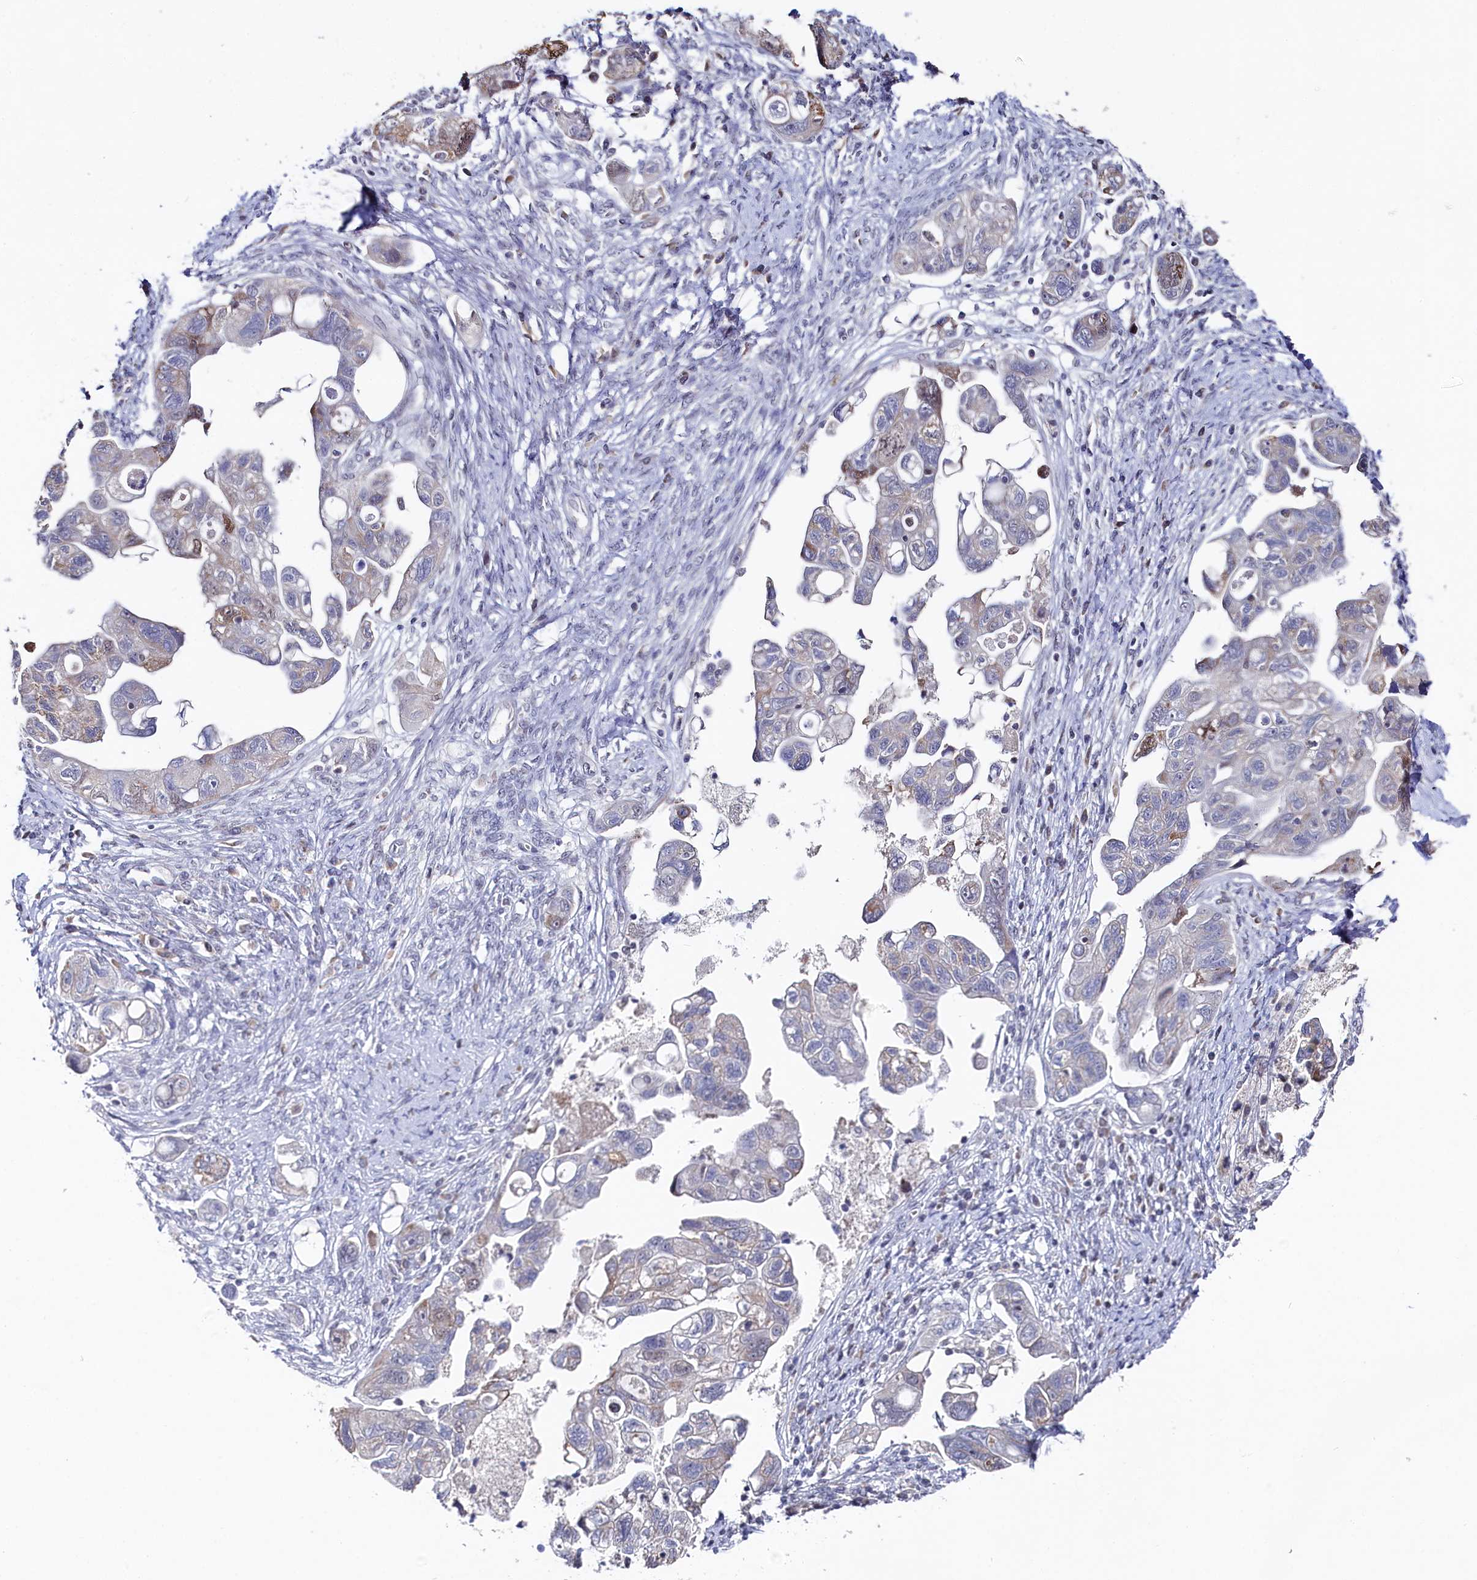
{"staining": {"intensity": "moderate", "quantity": "<25%", "location": "nuclear"}, "tissue": "ovarian cancer", "cell_type": "Tumor cells", "image_type": "cancer", "snomed": [{"axis": "morphology", "description": "Carcinoma, NOS"}, {"axis": "morphology", "description": "Cystadenocarcinoma, serous, NOS"}, {"axis": "topography", "description": "Ovary"}], "caption": "Ovarian serous cystadenocarcinoma tissue exhibits moderate nuclear expression in about <25% of tumor cells, visualized by immunohistochemistry.", "gene": "TIGD4", "patient": {"sex": "female", "age": 69}}